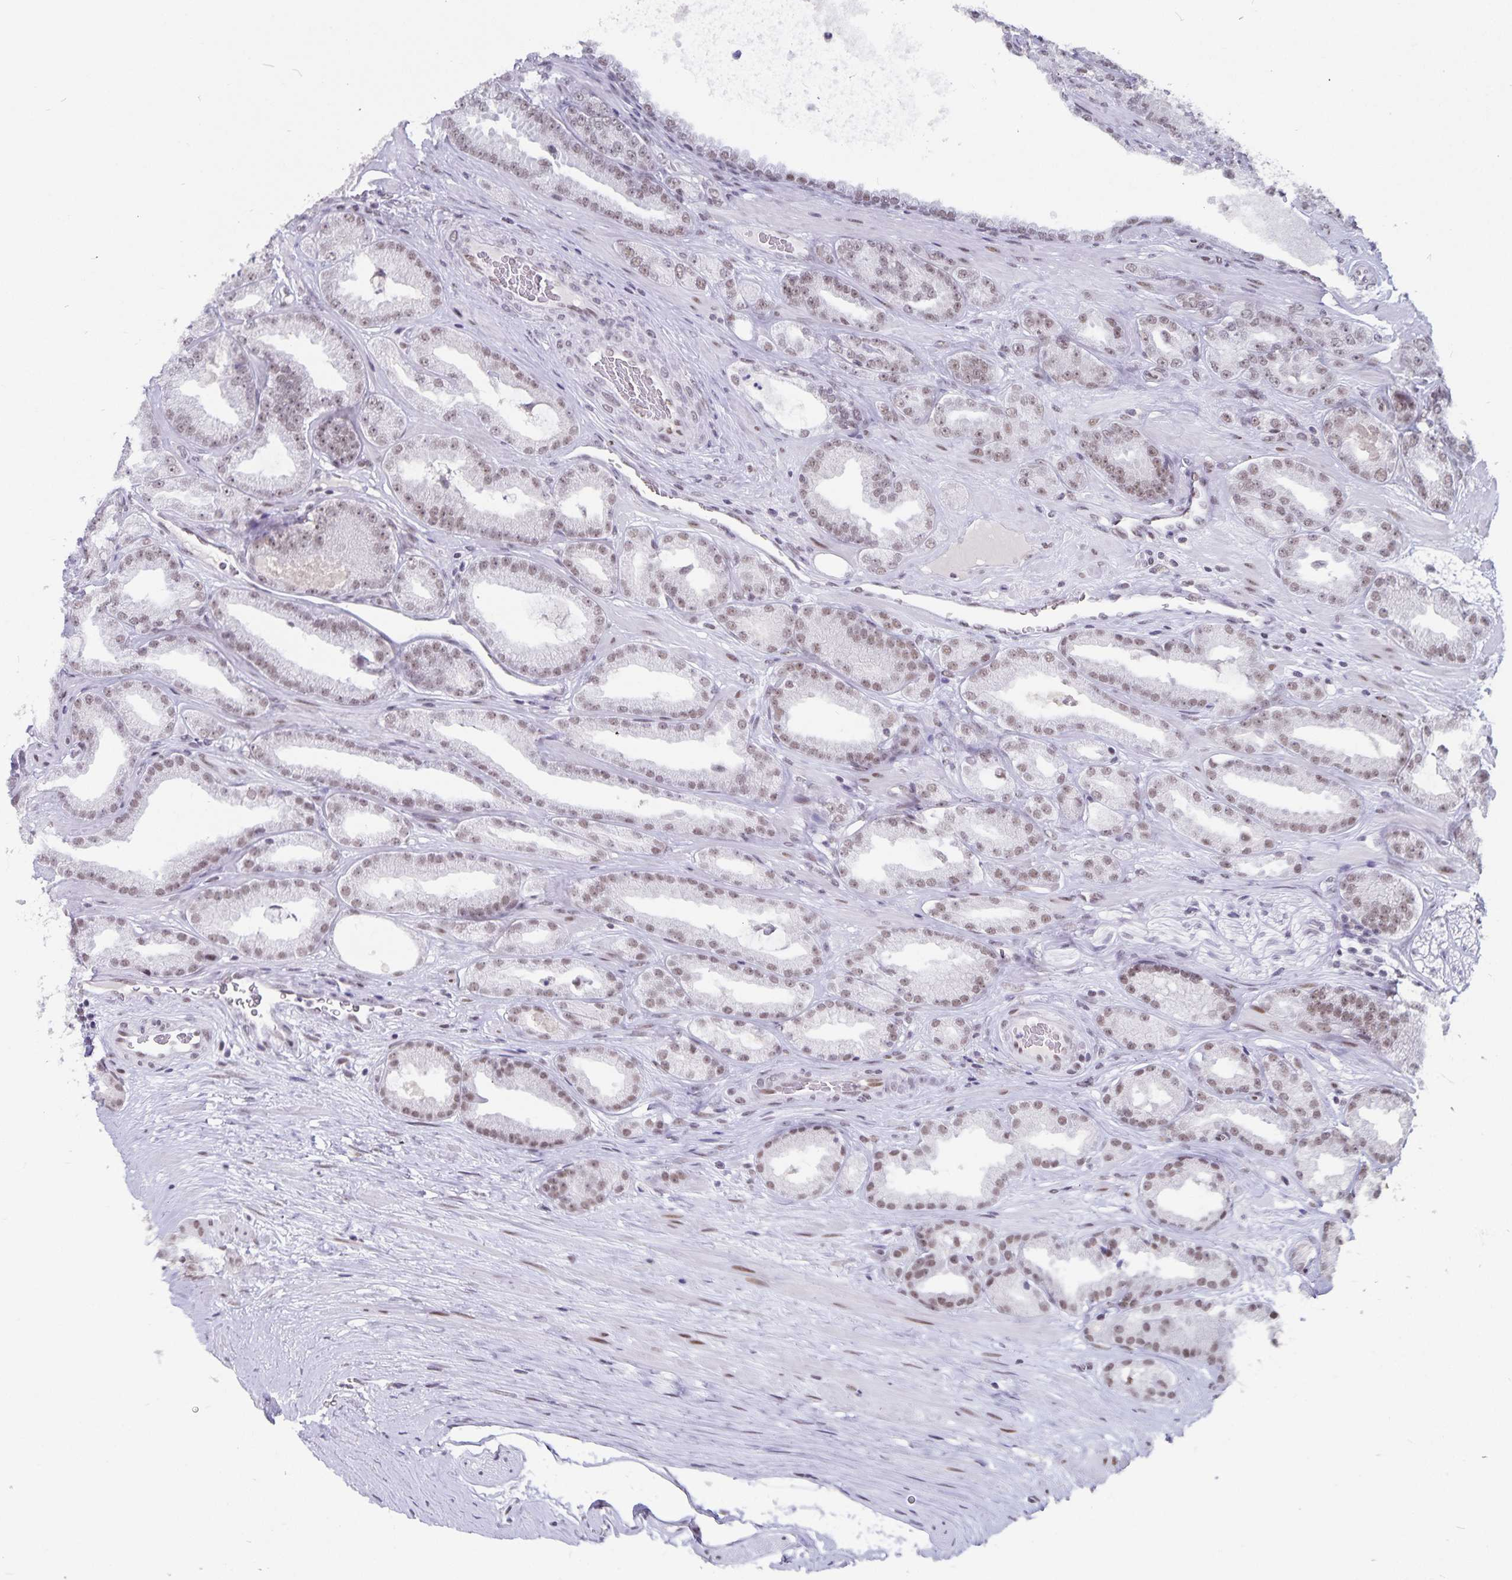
{"staining": {"intensity": "weak", "quantity": ">75%", "location": "nuclear"}, "tissue": "prostate cancer", "cell_type": "Tumor cells", "image_type": "cancer", "snomed": [{"axis": "morphology", "description": "Adenocarcinoma, Low grade"}, {"axis": "topography", "description": "Prostate"}], "caption": "Prostate low-grade adenocarcinoma stained with a protein marker reveals weak staining in tumor cells.", "gene": "PBX2", "patient": {"sex": "male", "age": 61}}